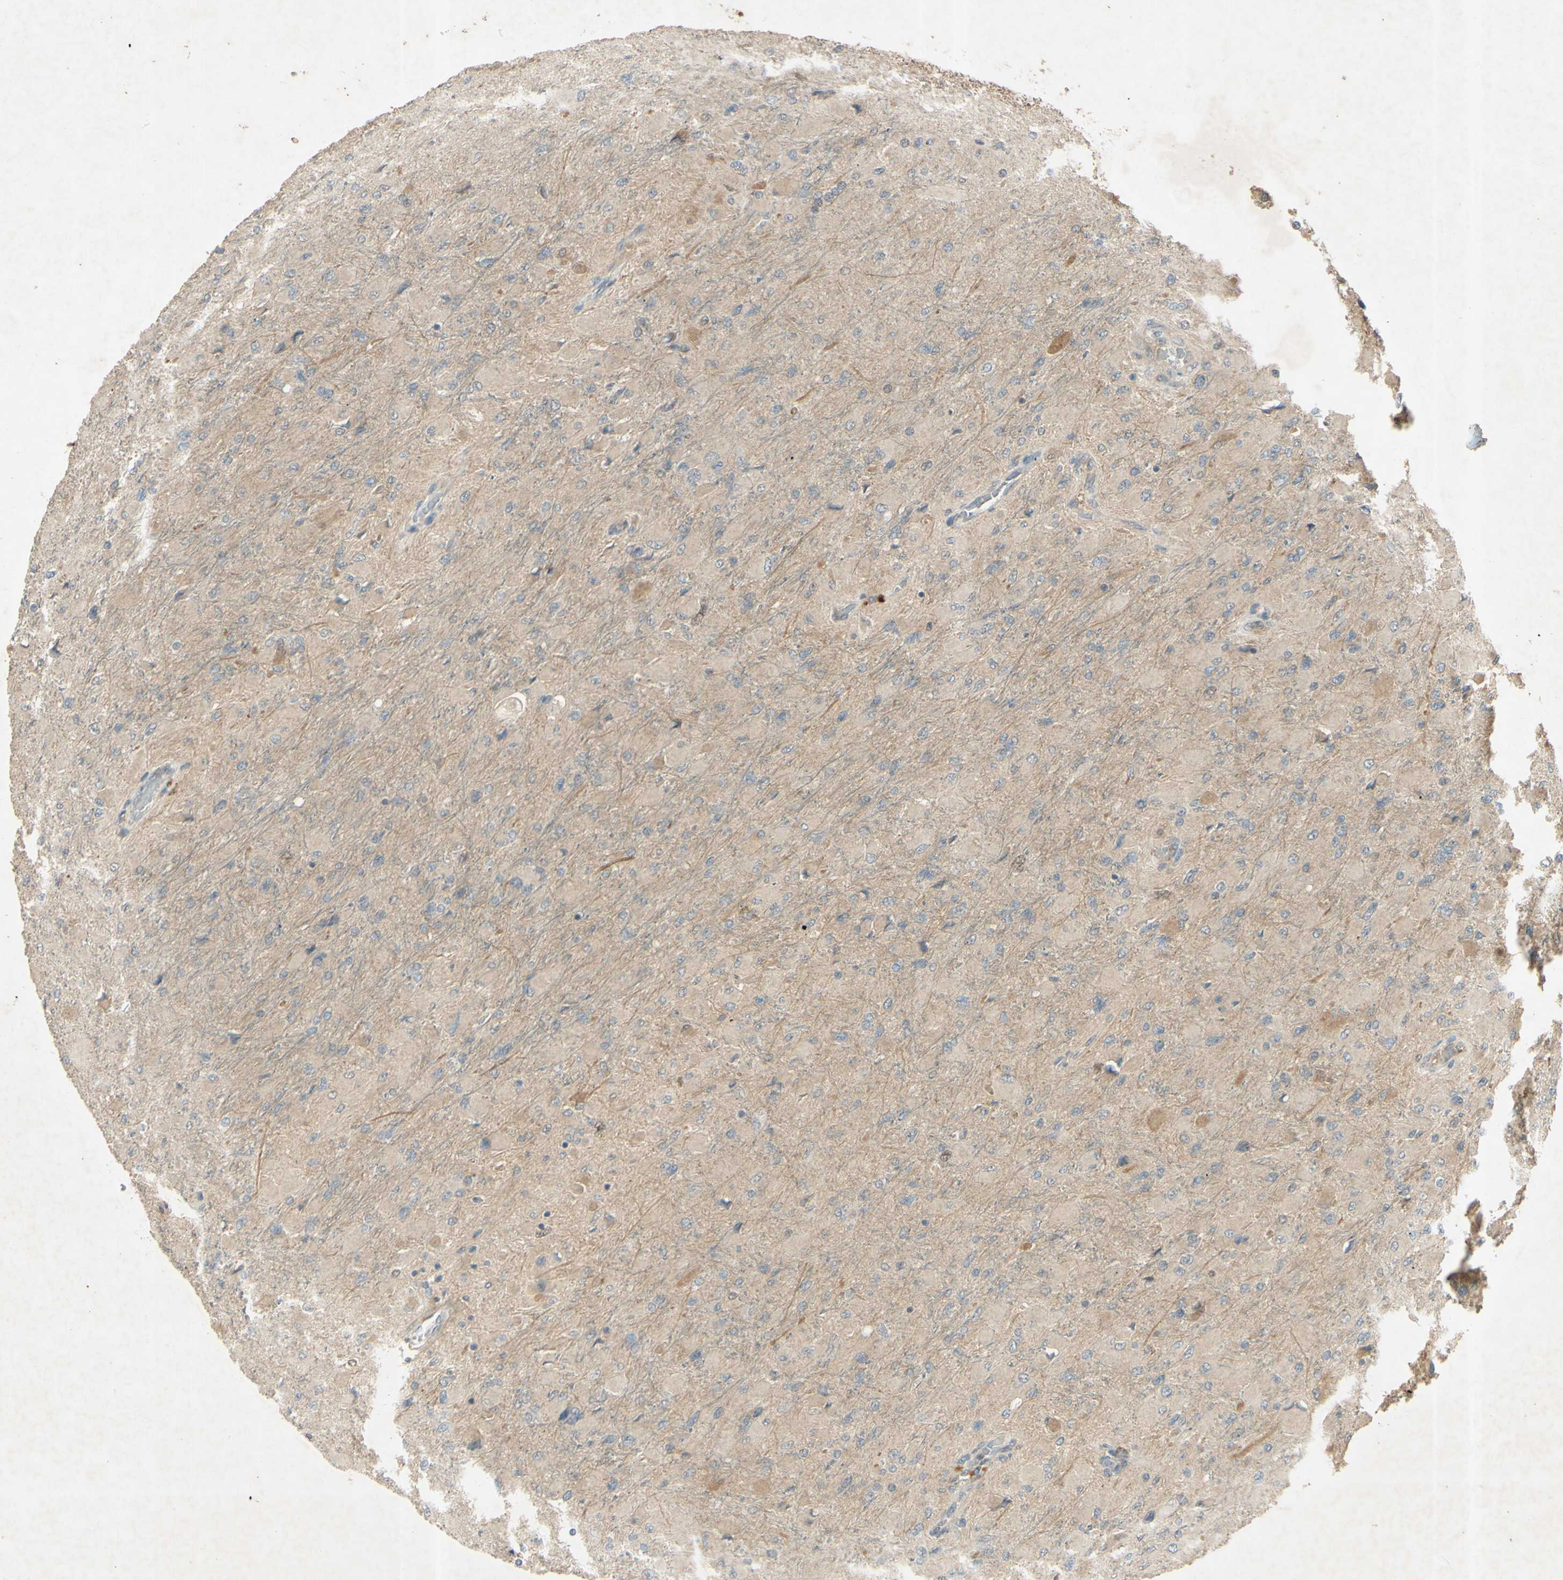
{"staining": {"intensity": "negative", "quantity": "none", "location": "none"}, "tissue": "glioma", "cell_type": "Tumor cells", "image_type": "cancer", "snomed": [{"axis": "morphology", "description": "Glioma, malignant, High grade"}, {"axis": "topography", "description": "Cerebral cortex"}], "caption": "A histopathology image of human glioma is negative for staining in tumor cells. The staining is performed using DAB (3,3'-diaminobenzidine) brown chromogen with nuclei counter-stained in using hematoxylin.", "gene": "RAD18", "patient": {"sex": "female", "age": 36}}